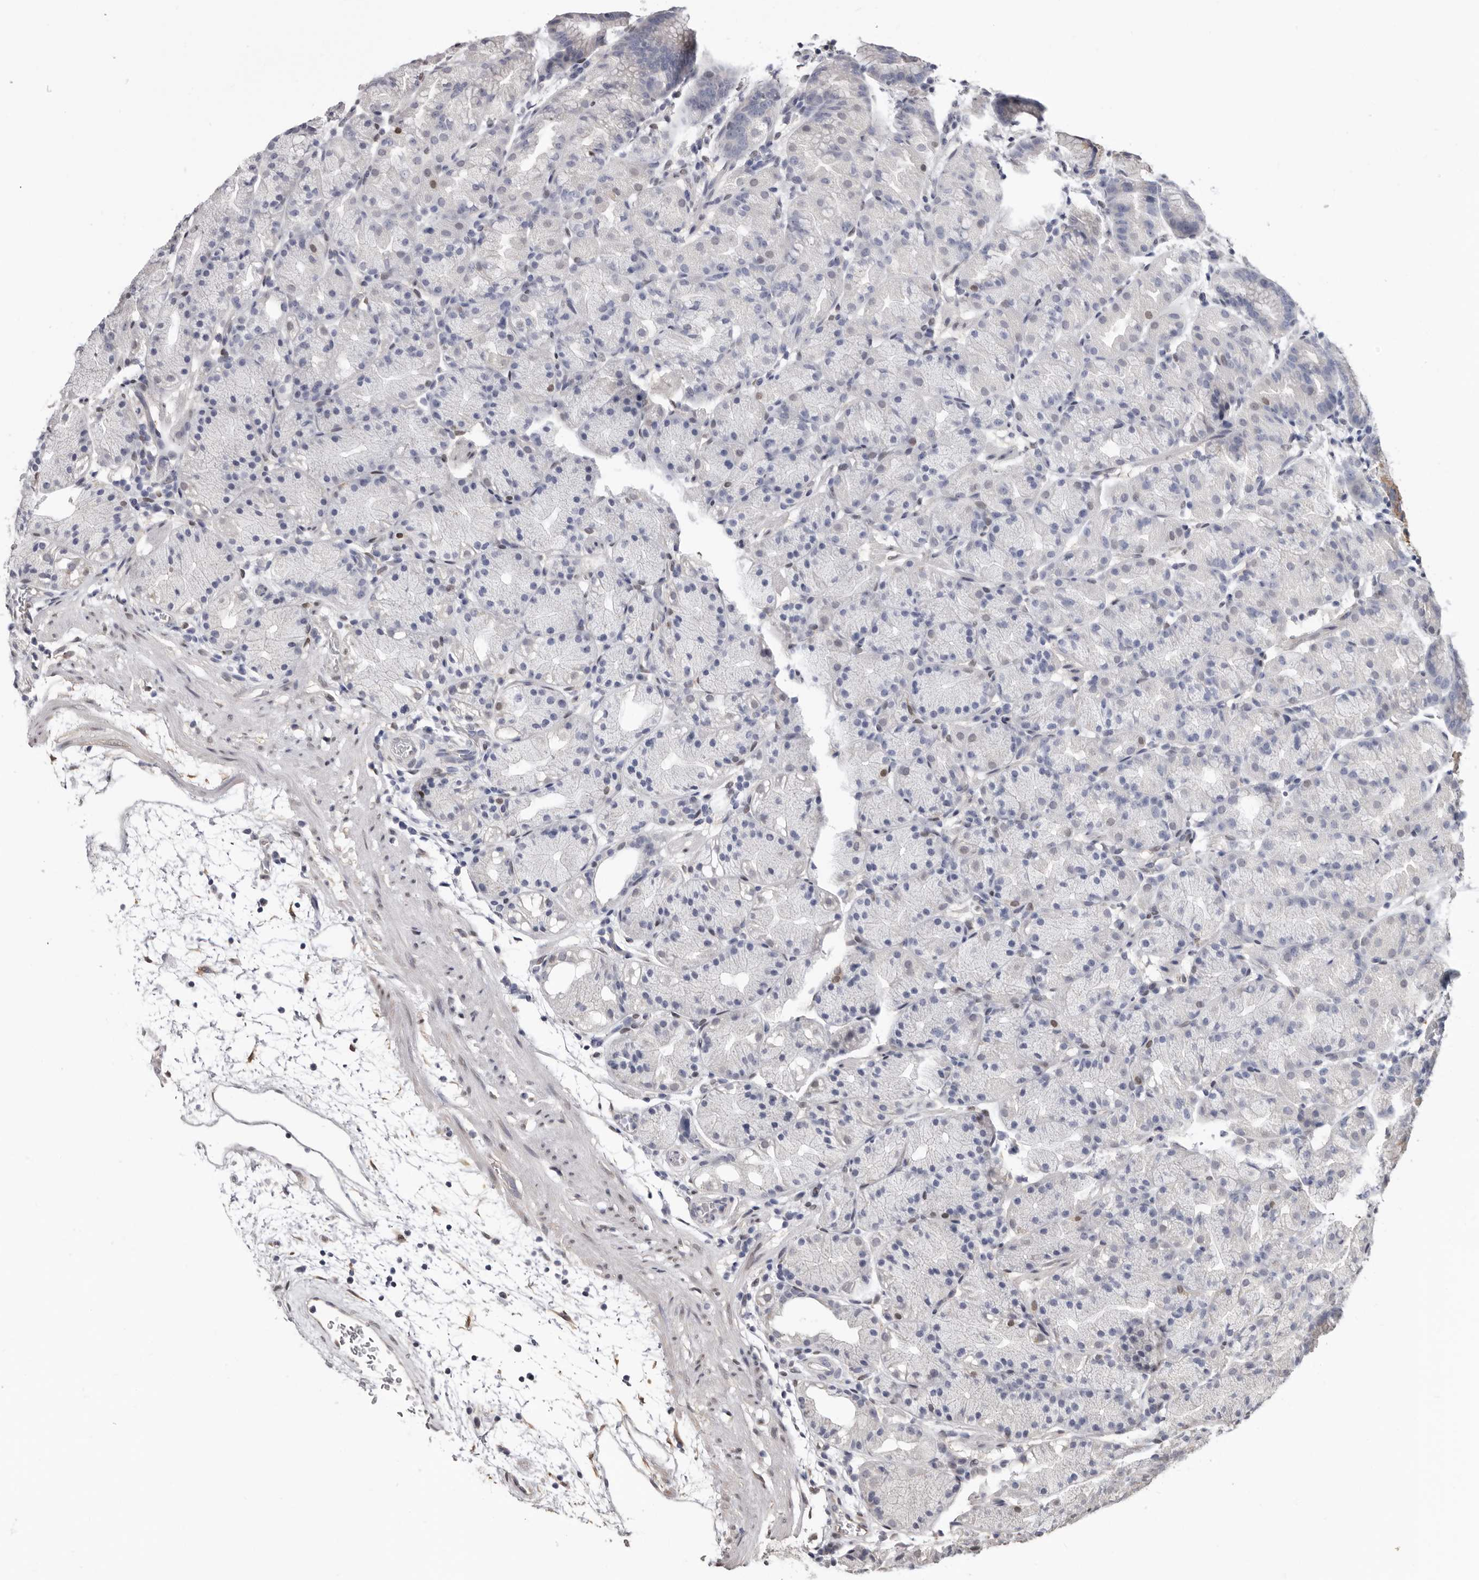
{"staining": {"intensity": "negative", "quantity": "none", "location": "none"}, "tissue": "stomach", "cell_type": "Glandular cells", "image_type": "normal", "snomed": [{"axis": "morphology", "description": "Normal tissue, NOS"}, {"axis": "topography", "description": "Stomach, upper"}], "caption": "Glandular cells are negative for brown protein staining in unremarkable stomach. (DAB (3,3'-diaminobenzidine) IHC visualized using brightfield microscopy, high magnification).", "gene": "KHDRBS2", "patient": {"sex": "male", "age": 48}}